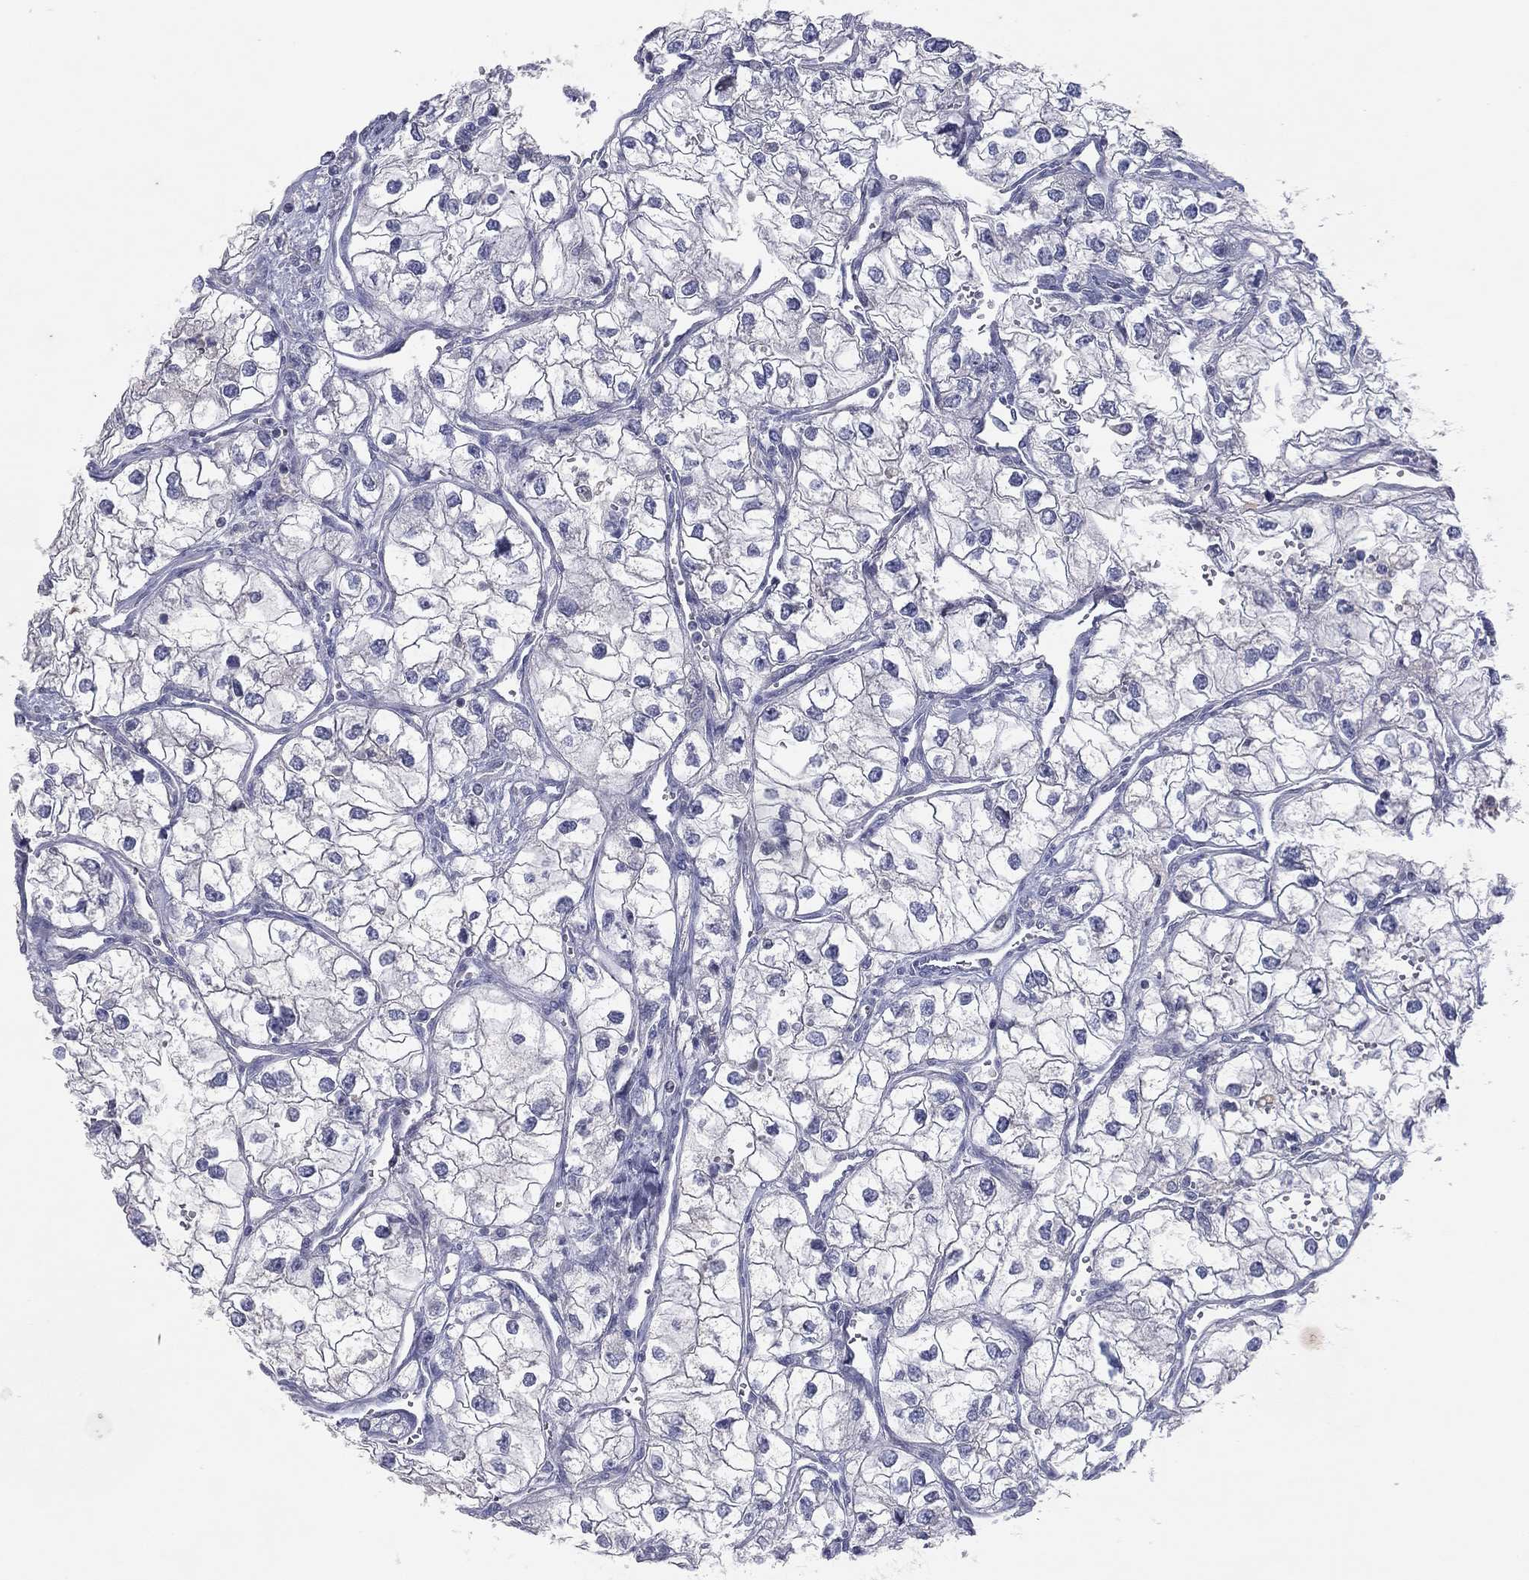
{"staining": {"intensity": "negative", "quantity": "none", "location": "none"}, "tissue": "renal cancer", "cell_type": "Tumor cells", "image_type": "cancer", "snomed": [{"axis": "morphology", "description": "Adenocarcinoma, NOS"}, {"axis": "topography", "description": "Kidney"}], "caption": "The histopathology image displays no significant positivity in tumor cells of adenocarcinoma (renal).", "gene": "CPT1B", "patient": {"sex": "male", "age": 59}}